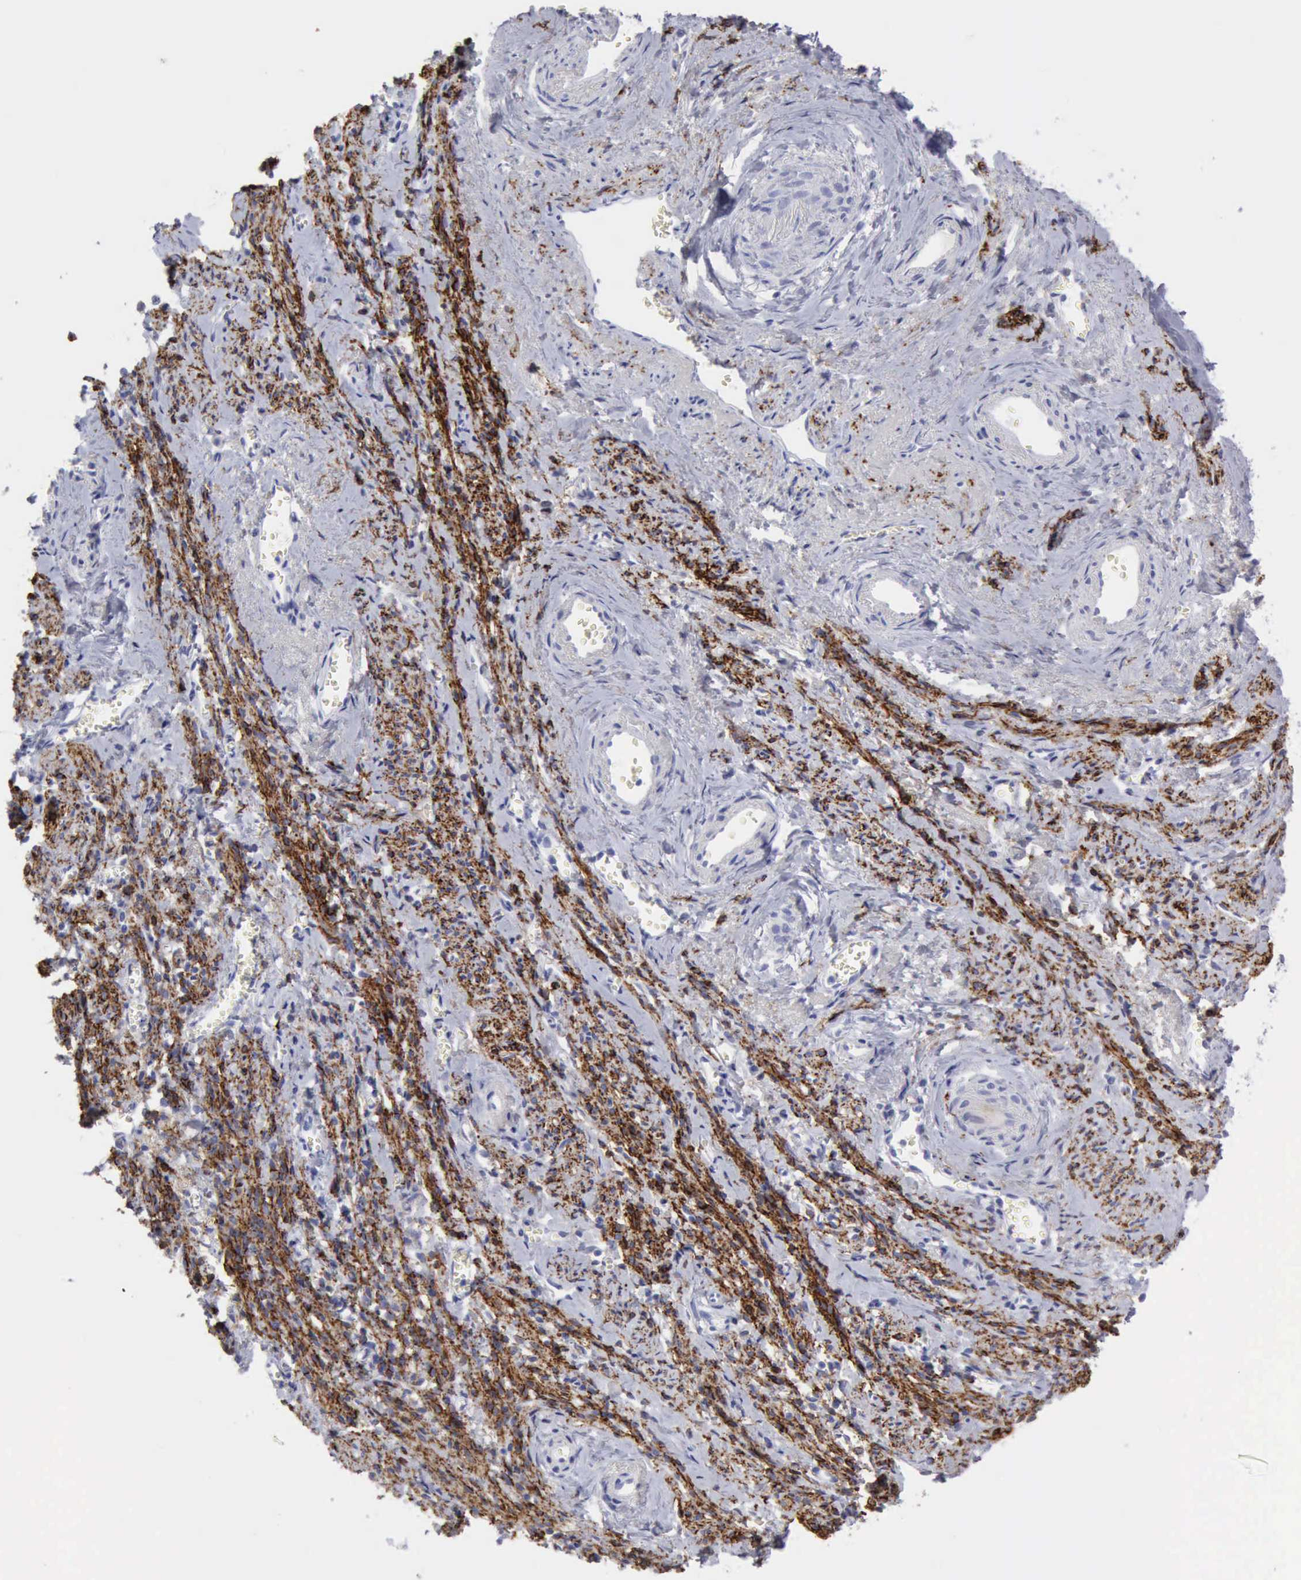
{"staining": {"intensity": "negative", "quantity": "none", "location": "none"}, "tissue": "endometrial cancer", "cell_type": "Tumor cells", "image_type": "cancer", "snomed": [{"axis": "morphology", "description": "Adenocarcinoma, NOS"}, {"axis": "topography", "description": "Endometrium"}], "caption": "A high-resolution histopathology image shows immunohistochemistry (IHC) staining of endometrial cancer, which reveals no significant staining in tumor cells. The staining was performed using DAB to visualize the protein expression in brown, while the nuclei were stained in blue with hematoxylin (Magnification: 20x).", "gene": "NCAM1", "patient": {"sex": "female", "age": 75}}